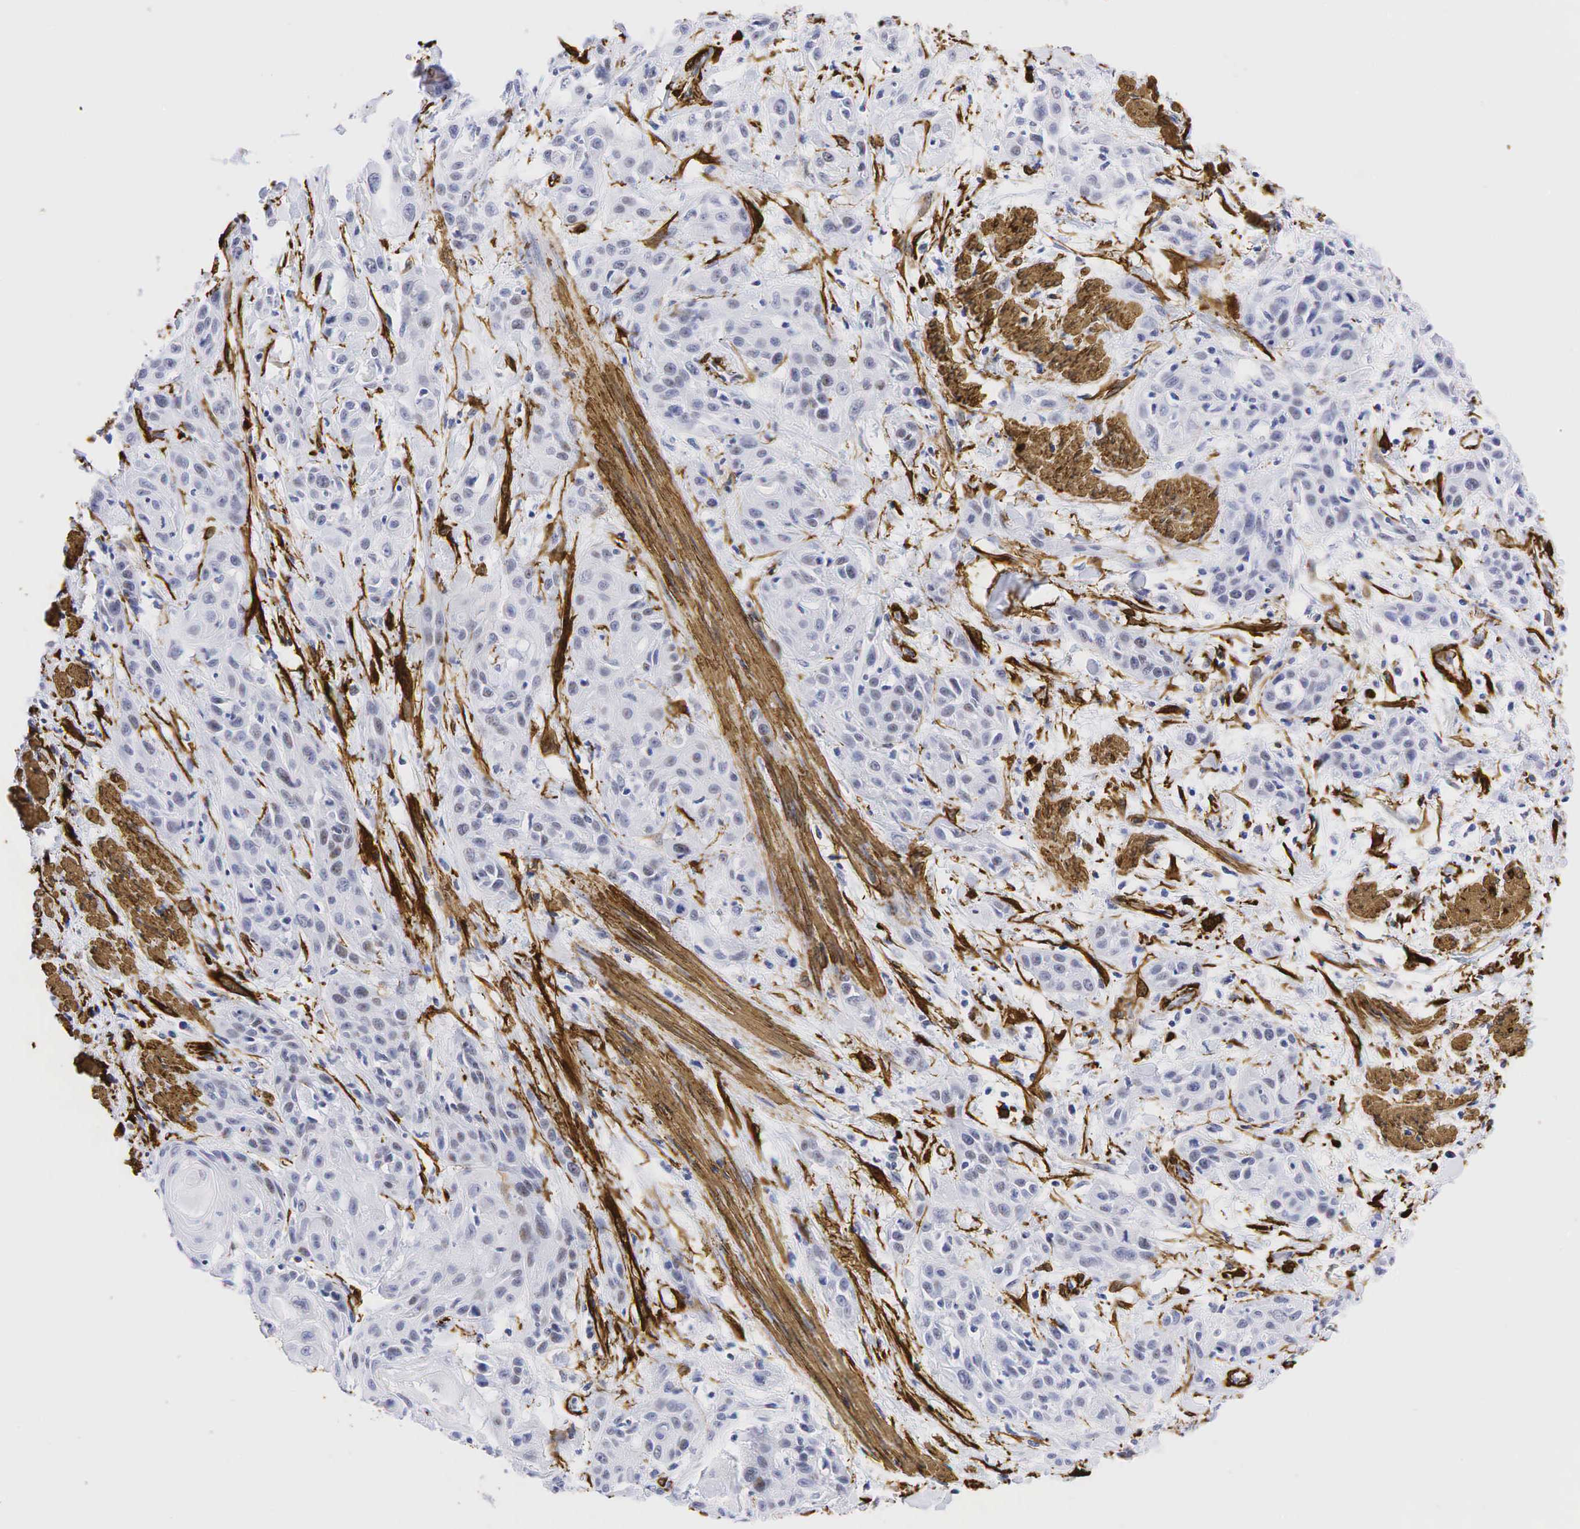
{"staining": {"intensity": "weak", "quantity": "<25%", "location": "nuclear"}, "tissue": "skin cancer", "cell_type": "Tumor cells", "image_type": "cancer", "snomed": [{"axis": "morphology", "description": "Squamous cell carcinoma, NOS"}, {"axis": "topography", "description": "Skin"}, {"axis": "topography", "description": "Anal"}], "caption": "DAB (3,3'-diaminobenzidine) immunohistochemical staining of skin squamous cell carcinoma displays no significant positivity in tumor cells. (DAB immunohistochemistry (IHC) visualized using brightfield microscopy, high magnification).", "gene": "ACTA2", "patient": {"sex": "male", "age": 61}}